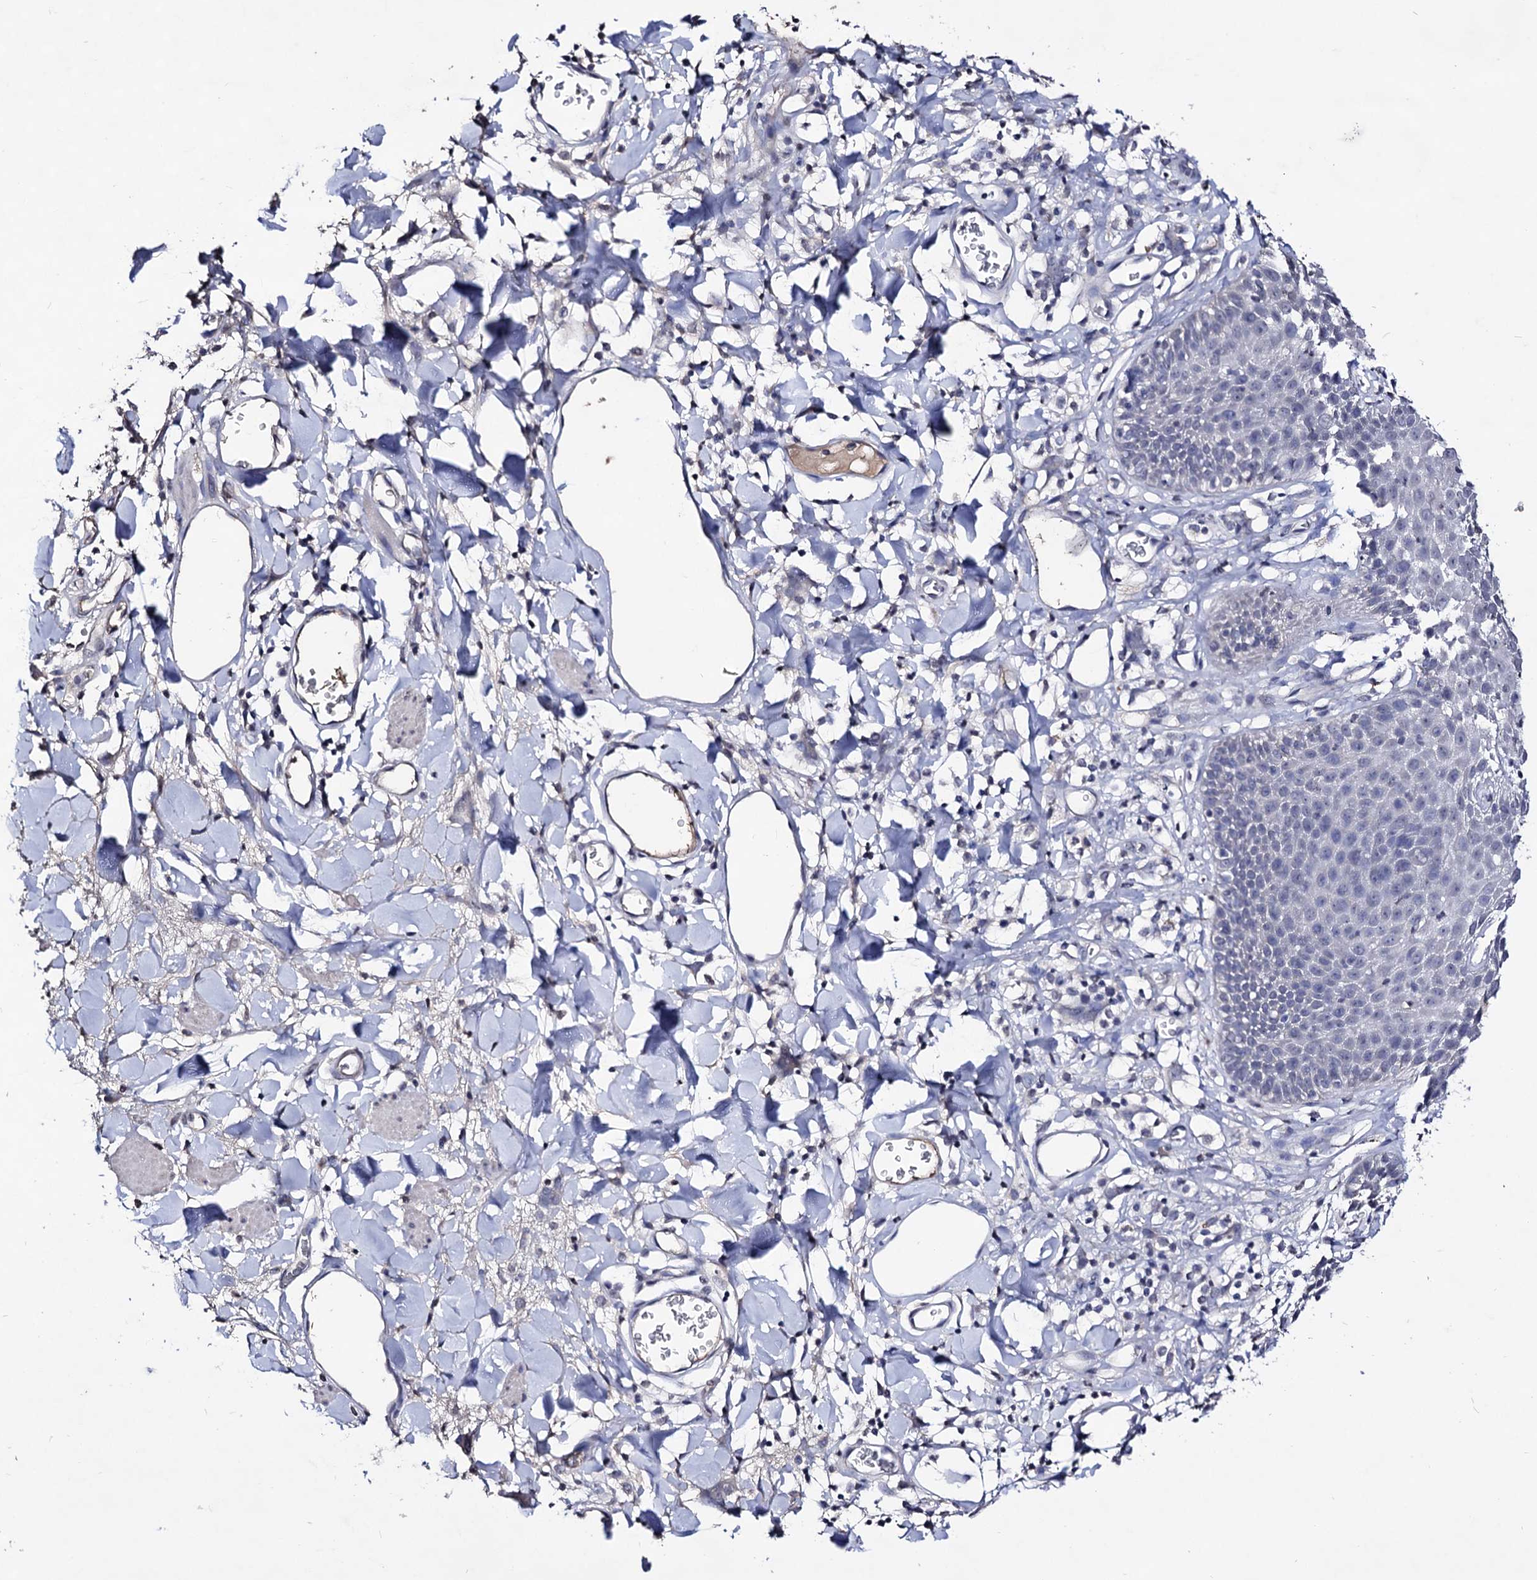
{"staining": {"intensity": "negative", "quantity": "none", "location": "none"}, "tissue": "skin", "cell_type": "Epidermal cells", "image_type": "normal", "snomed": [{"axis": "morphology", "description": "Normal tissue, NOS"}, {"axis": "topography", "description": "Vulva"}], "caption": "This is an immunohistochemistry (IHC) image of normal human skin. There is no expression in epidermal cells.", "gene": "PLIN1", "patient": {"sex": "female", "age": 68}}